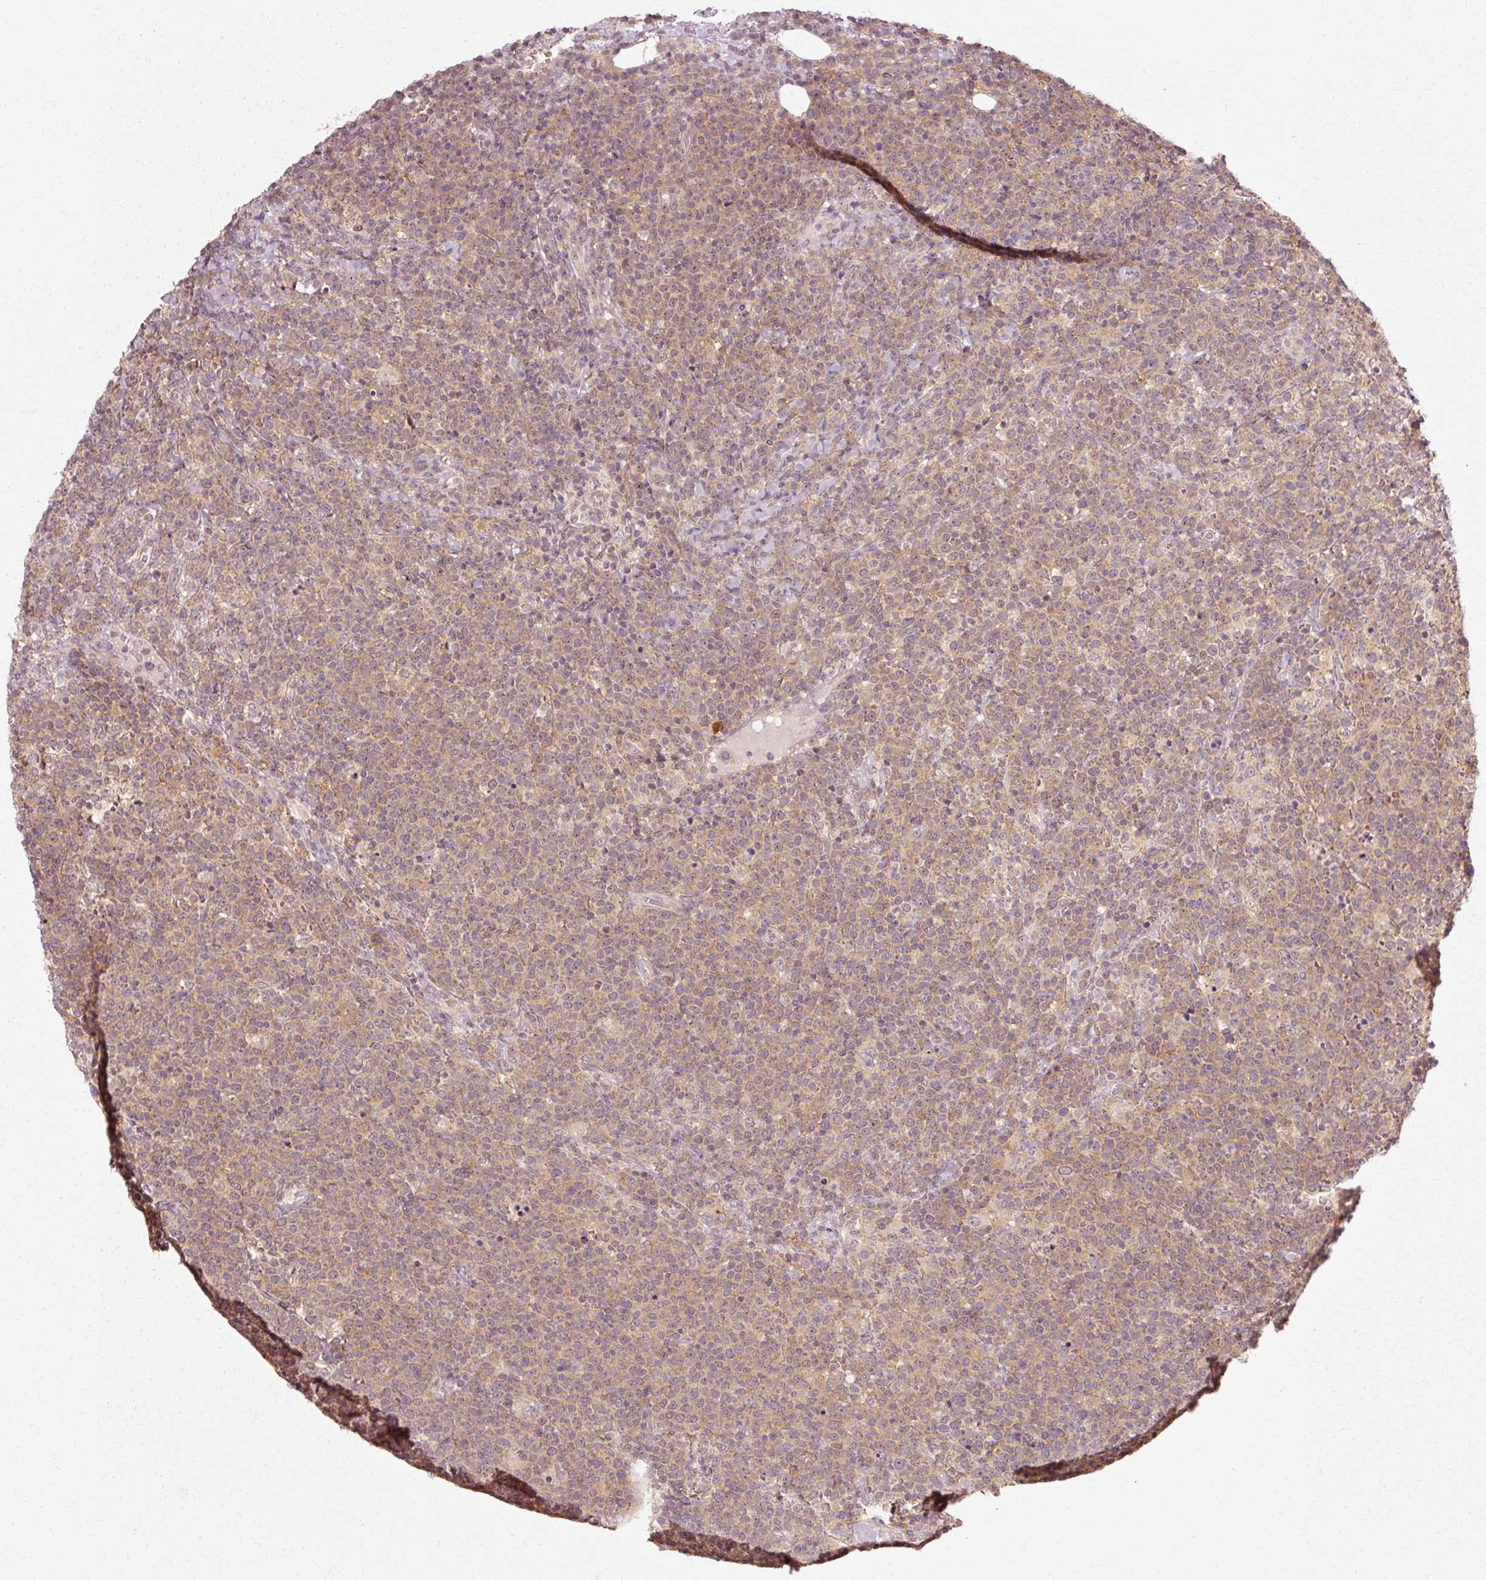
{"staining": {"intensity": "weak", "quantity": ">75%", "location": "cytoplasmic/membranous"}, "tissue": "lymphoma", "cell_type": "Tumor cells", "image_type": "cancer", "snomed": [{"axis": "morphology", "description": "Malignant lymphoma, non-Hodgkin's type, High grade"}, {"axis": "topography", "description": "Lymph node"}], "caption": "DAB (3,3'-diaminobenzidine) immunohistochemical staining of human high-grade malignant lymphoma, non-Hodgkin's type shows weak cytoplasmic/membranous protein positivity in about >75% of tumor cells. Using DAB (brown) and hematoxylin (blue) stains, captured at high magnification using brightfield microscopy.", "gene": "RGPD5", "patient": {"sex": "male", "age": 61}}